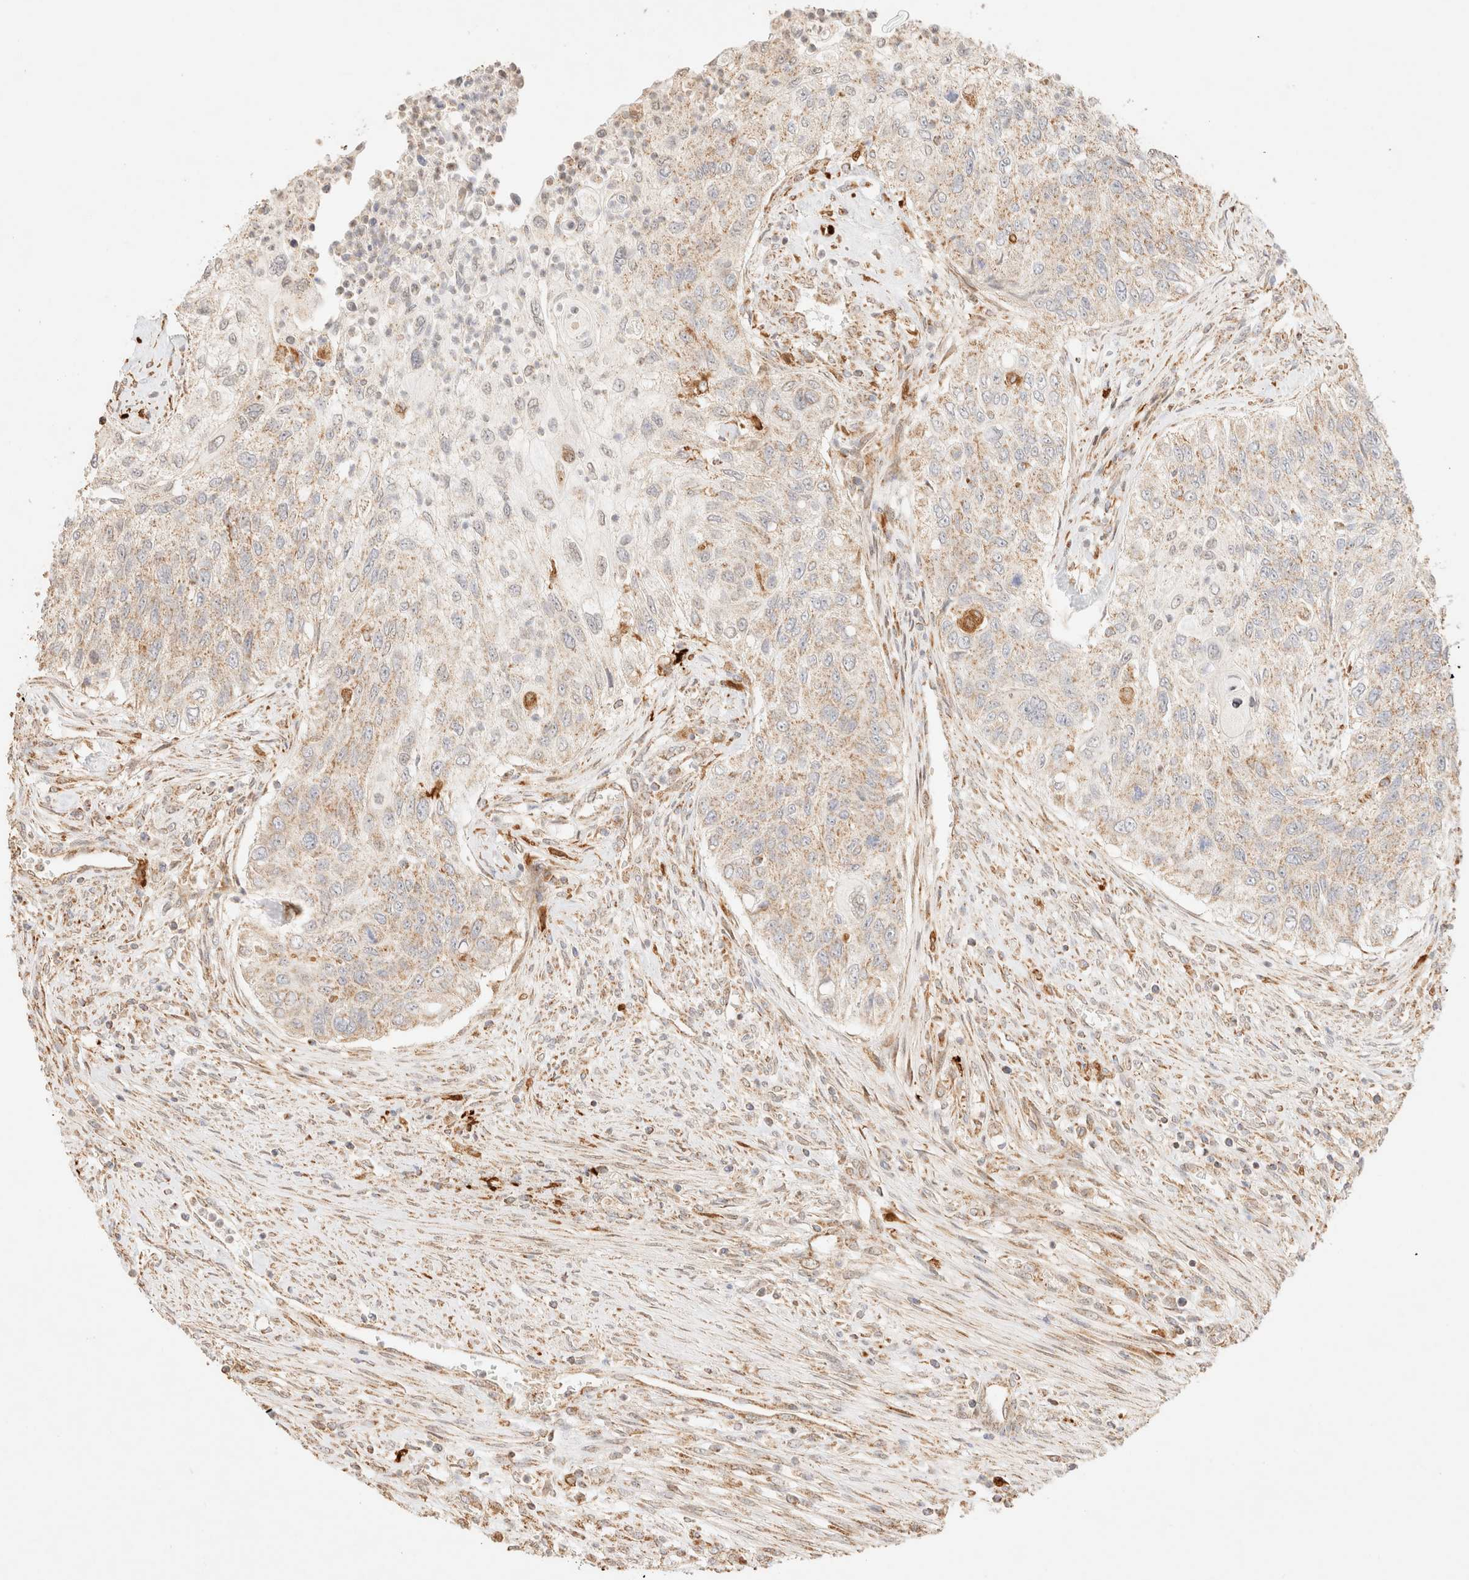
{"staining": {"intensity": "weak", "quantity": "25%-75%", "location": "cytoplasmic/membranous"}, "tissue": "urothelial cancer", "cell_type": "Tumor cells", "image_type": "cancer", "snomed": [{"axis": "morphology", "description": "Urothelial carcinoma, High grade"}, {"axis": "topography", "description": "Urinary bladder"}], "caption": "IHC of human urothelial carcinoma (high-grade) exhibits low levels of weak cytoplasmic/membranous expression in approximately 25%-75% of tumor cells.", "gene": "TACO1", "patient": {"sex": "female", "age": 60}}